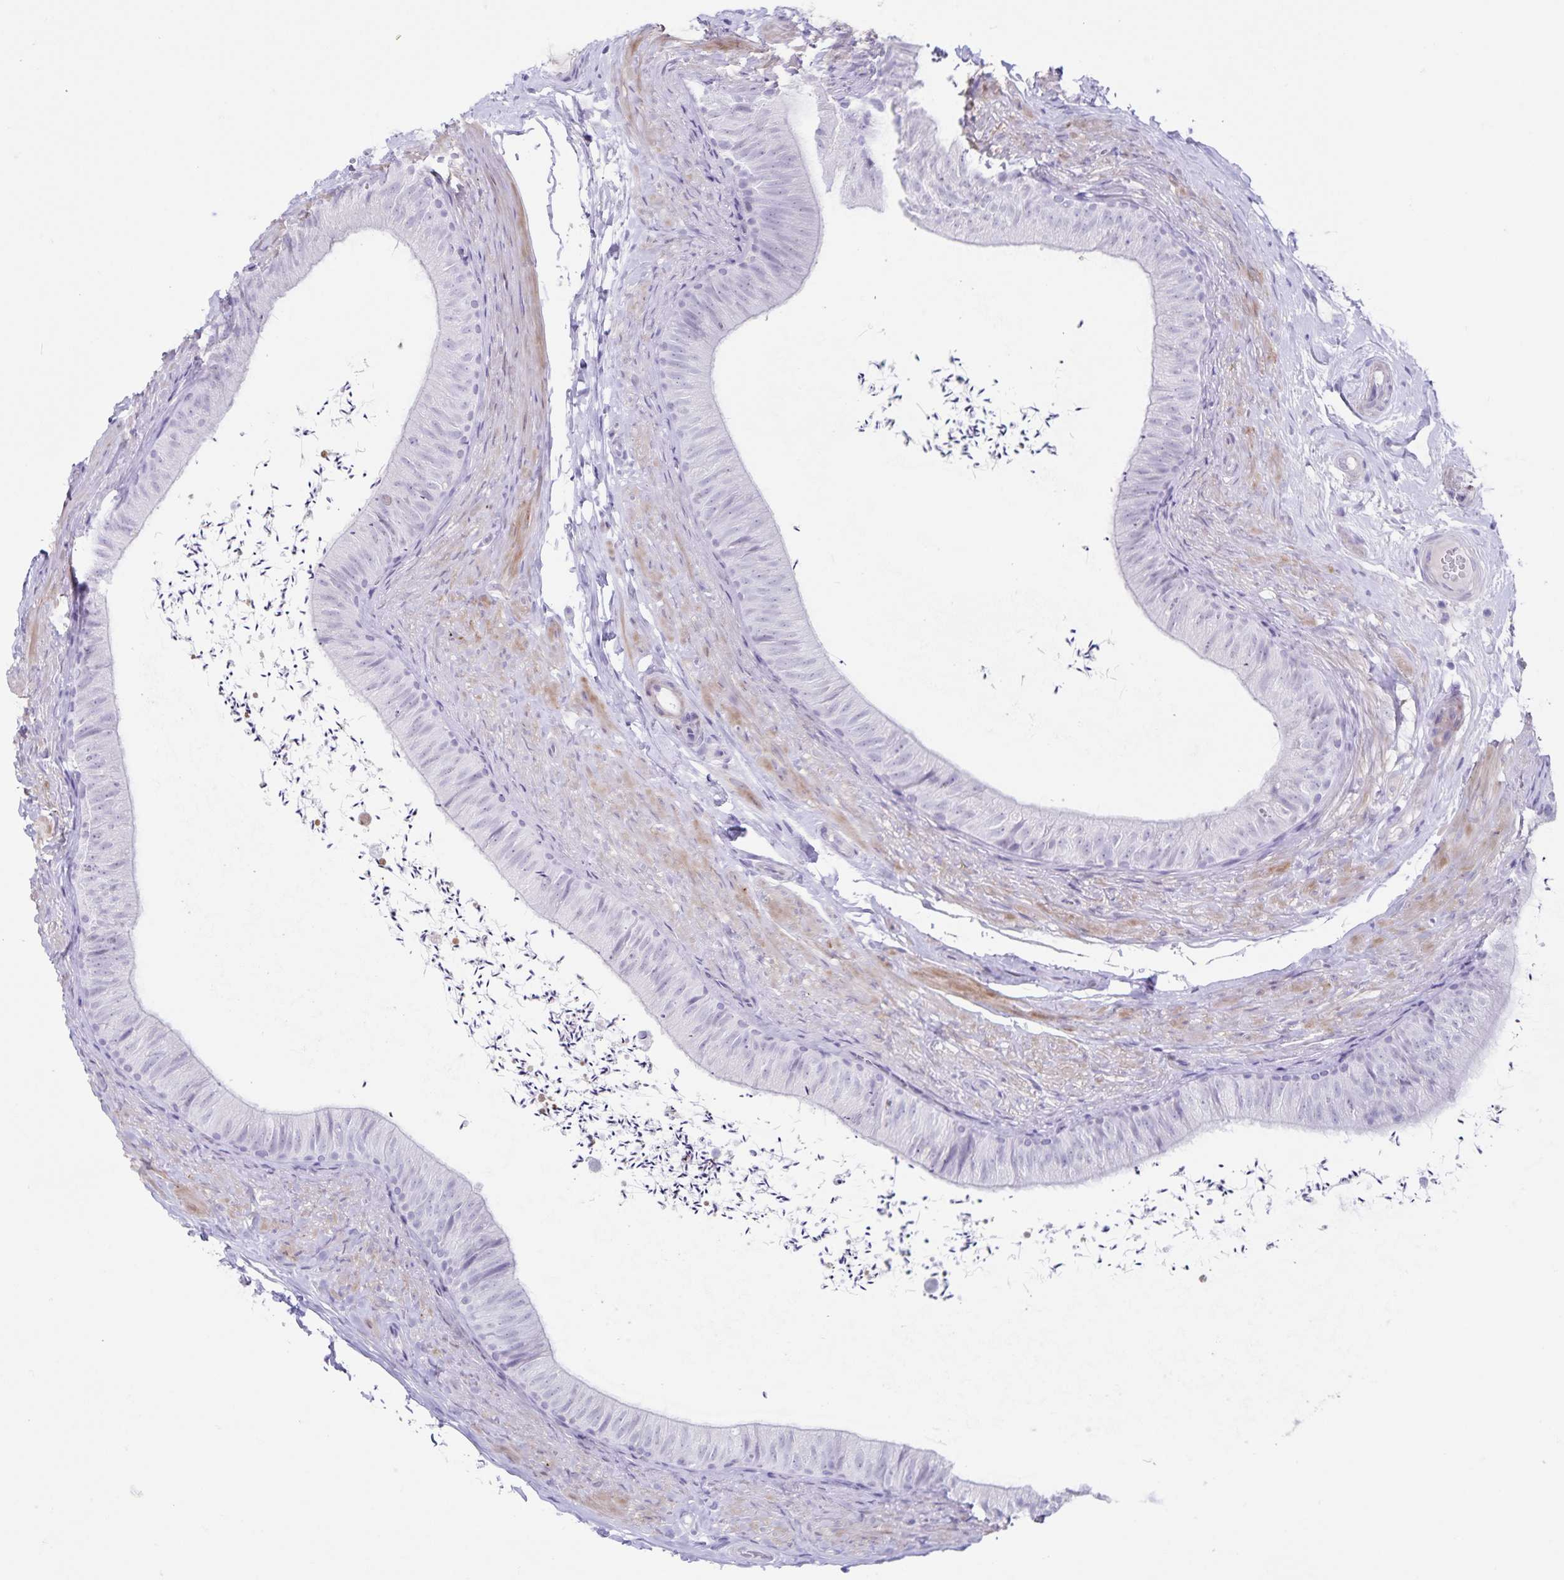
{"staining": {"intensity": "negative", "quantity": "none", "location": "none"}, "tissue": "epididymis", "cell_type": "Glandular cells", "image_type": "normal", "snomed": [{"axis": "morphology", "description": "Normal tissue, NOS"}, {"axis": "topography", "description": "Epididymis, spermatic cord, NOS"}, {"axis": "topography", "description": "Epididymis"}, {"axis": "topography", "description": "Peripheral nerve tissue"}], "caption": "Epididymis was stained to show a protein in brown. There is no significant expression in glandular cells. (DAB IHC, high magnification).", "gene": "C11orf42", "patient": {"sex": "male", "age": 29}}